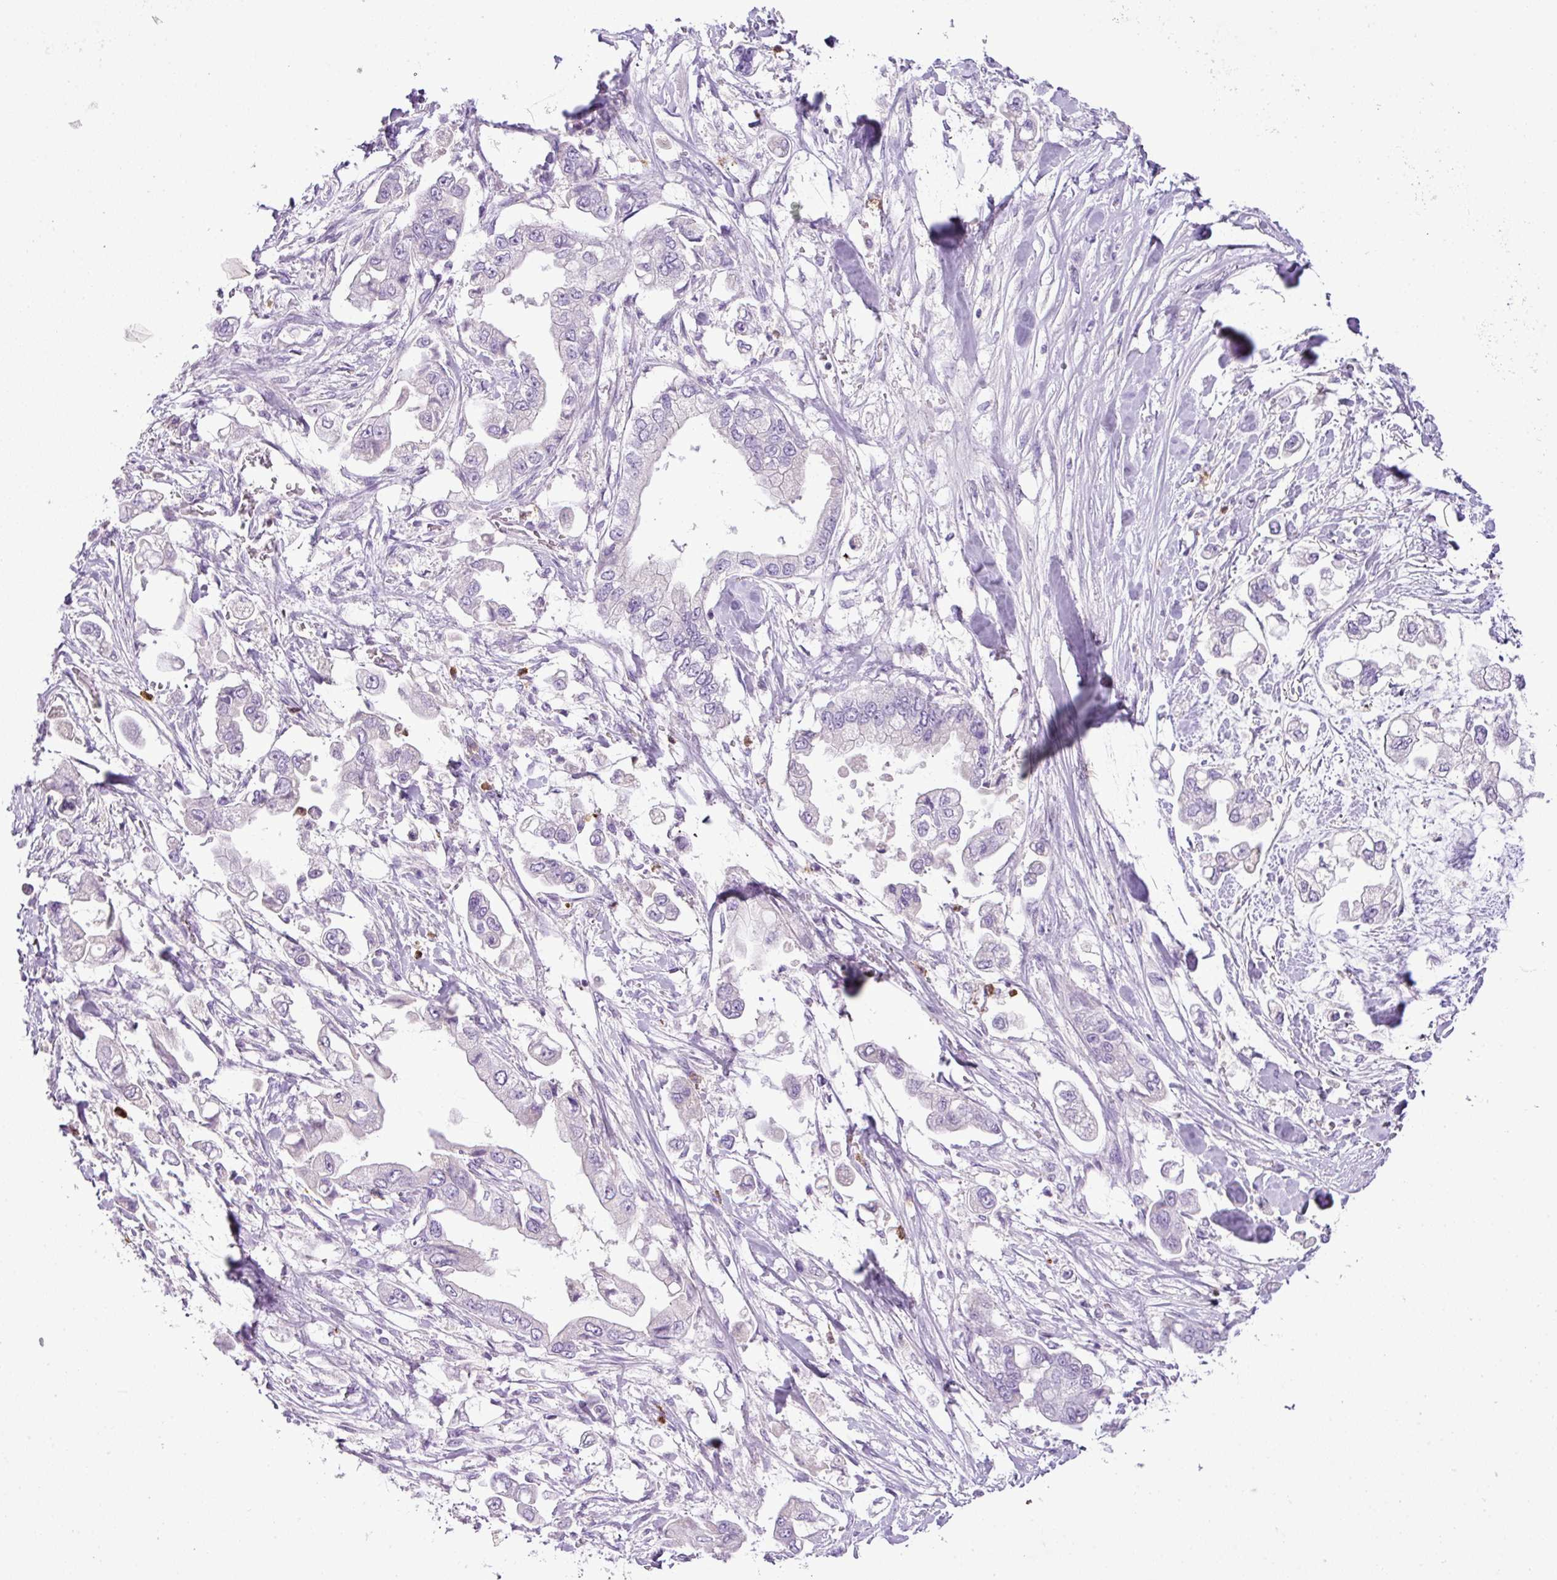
{"staining": {"intensity": "negative", "quantity": "none", "location": "none"}, "tissue": "stomach cancer", "cell_type": "Tumor cells", "image_type": "cancer", "snomed": [{"axis": "morphology", "description": "Adenocarcinoma, NOS"}, {"axis": "topography", "description": "Stomach"}], "caption": "A high-resolution image shows IHC staining of stomach cancer, which shows no significant positivity in tumor cells.", "gene": "HTR3E", "patient": {"sex": "male", "age": 62}}